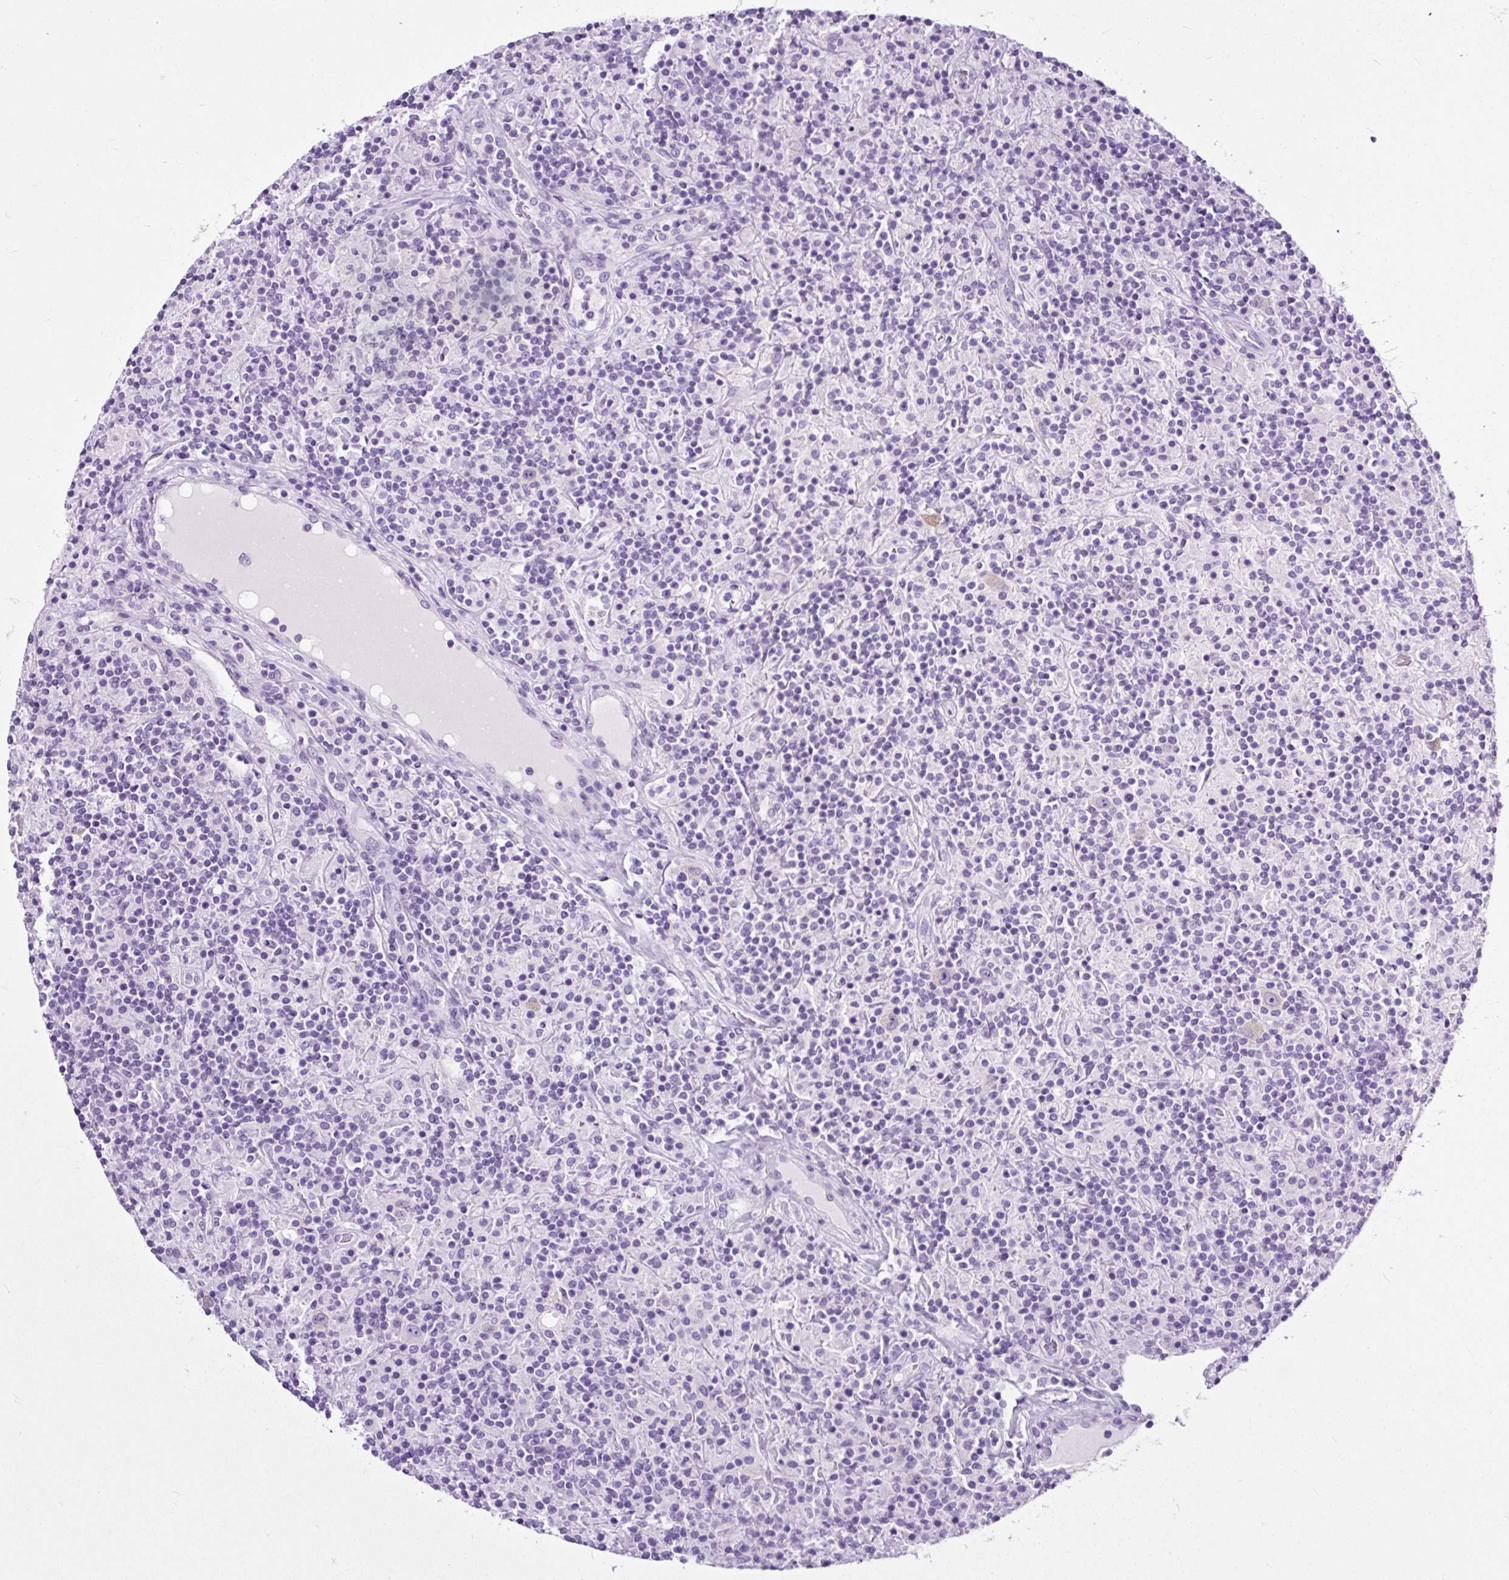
{"staining": {"intensity": "negative", "quantity": "none", "location": "none"}, "tissue": "lymphoma", "cell_type": "Tumor cells", "image_type": "cancer", "snomed": [{"axis": "morphology", "description": "Hodgkin's disease, NOS"}, {"axis": "topography", "description": "Lymph node"}], "caption": "DAB immunohistochemical staining of Hodgkin's disease reveals no significant staining in tumor cells.", "gene": "STOX2", "patient": {"sex": "male", "age": 70}}